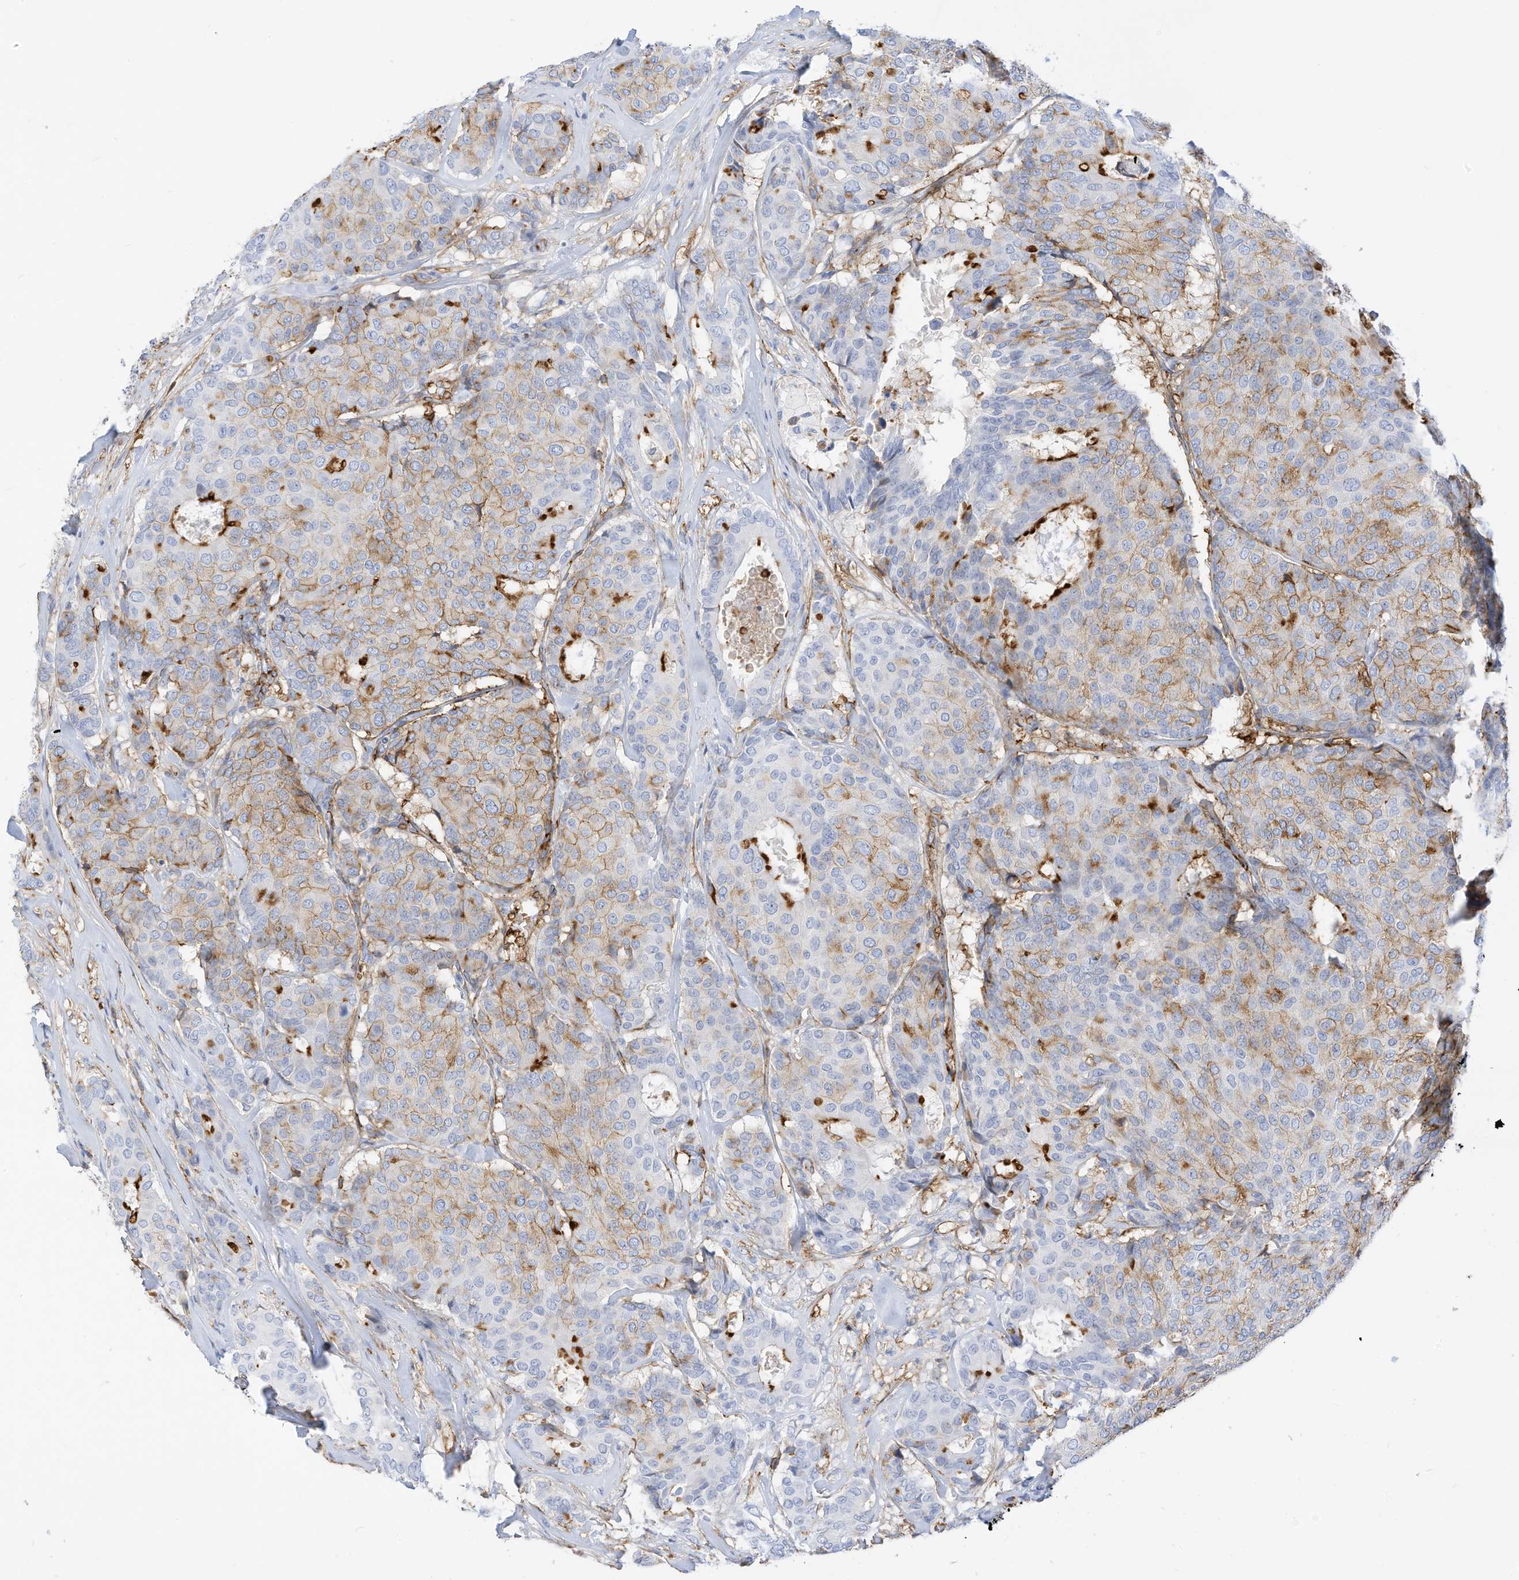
{"staining": {"intensity": "moderate", "quantity": "25%-75%", "location": "cytoplasmic/membranous"}, "tissue": "breast cancer", "cell_type": "Tumor cells", "image_type": "cancer", "snomed": [{"axis": "morphology", "description": "Duct carcinoma"}, {"axis": "topography", "description": "Breast"}], "caption": "This histopathology image exhibits breast cancer (infiltrating ductal carcinoma) stained with immunohistochemistry to label a protein in brown. The cytoplasmic/membranous of tumor cells show moderate positivity for the protein. Nuclei are counter-stained blue.", "gene": "TXNDC9", "patient": {"sex": "female", "age": 75}}